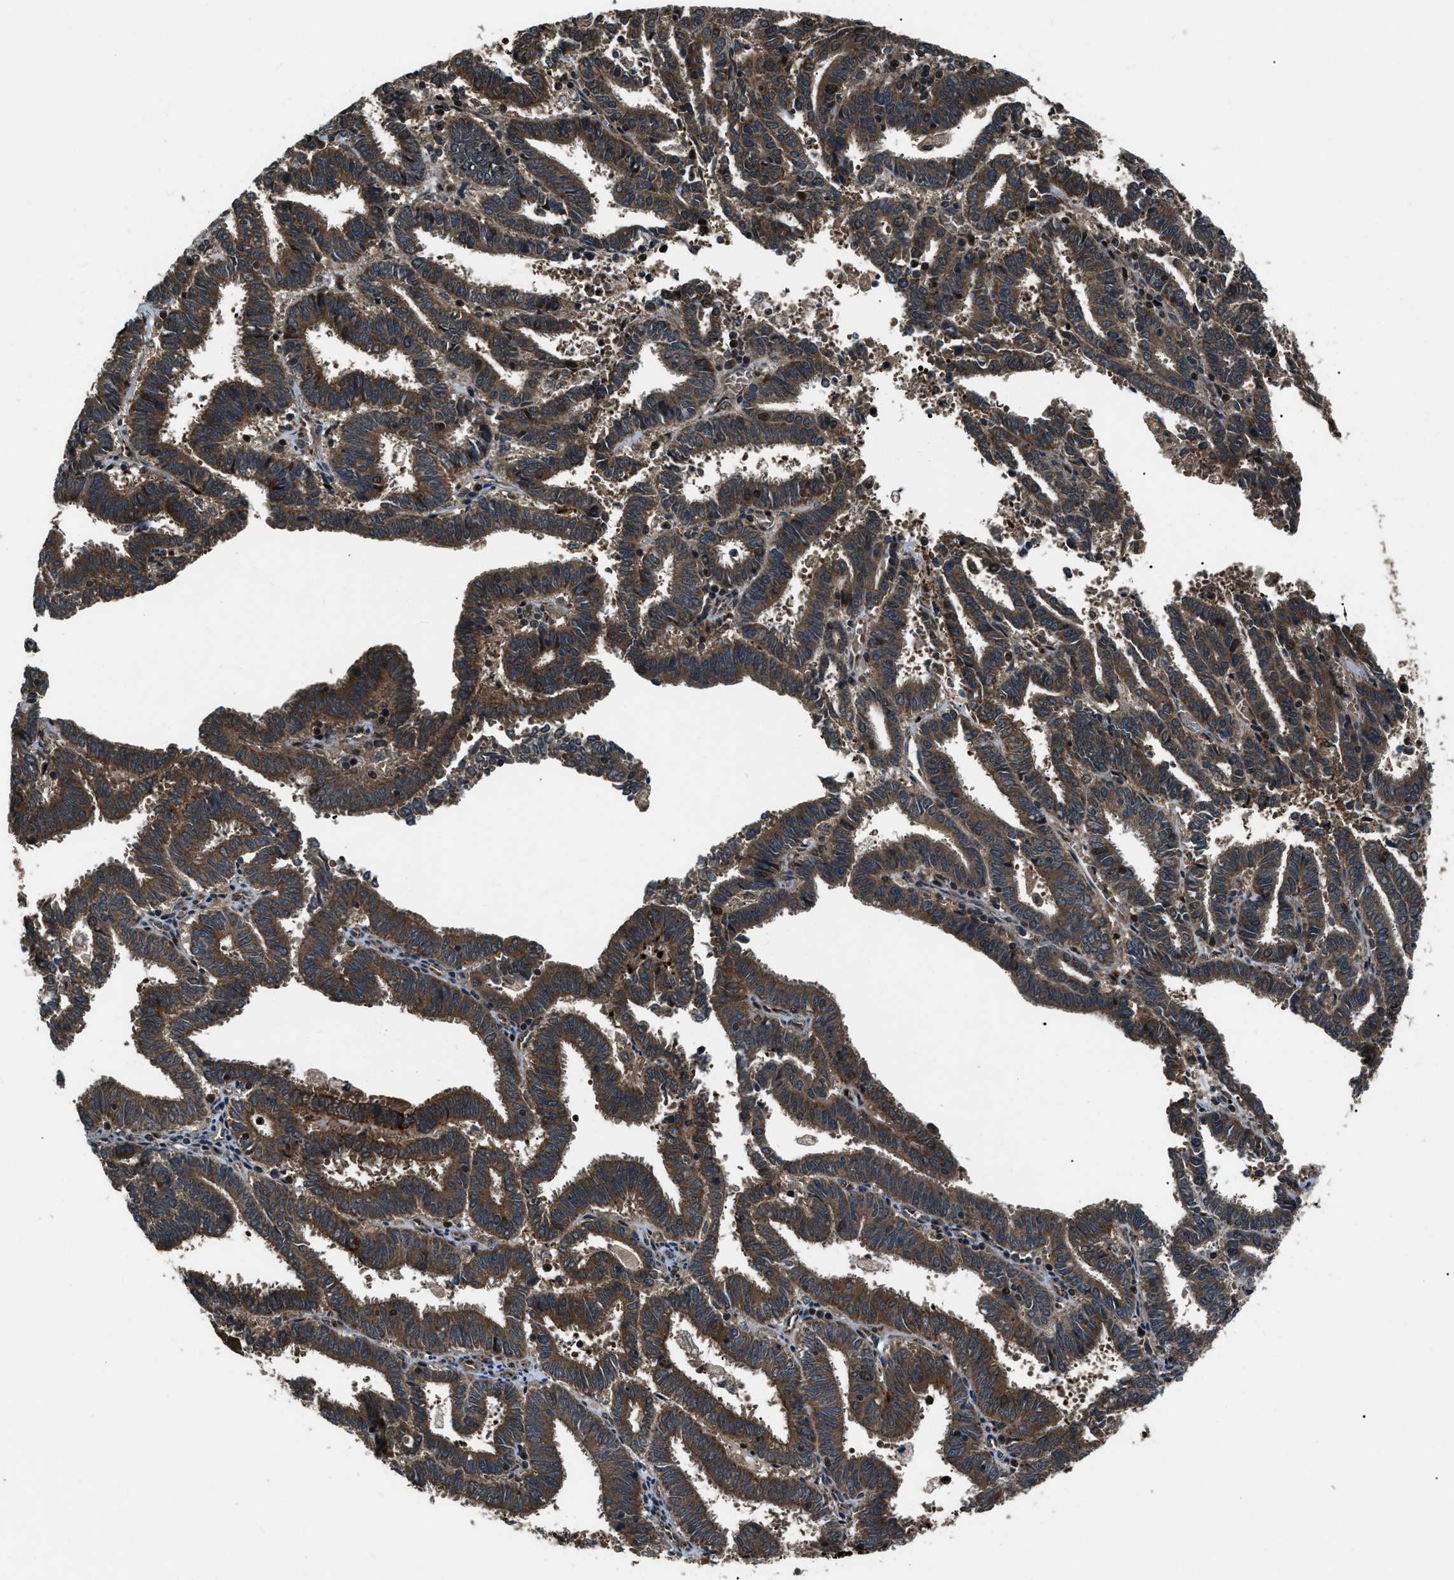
{"staining": {"intensity": "strong", "quantity": ">75%", "location": "cytoplasmic/membranous"}, "tissue": "endometrial cancer", "cell_type": "Tumor cells", "image_type": "cancer", "snomed": [{"axis": "morphology", "description": "Adenocarcinoma, NOS"}, {"axis": "topography", "description": "Uterus"}], "caption": "IHC histopathology image of human endometrial adenocarcinoma stained for a protein (brown), which displays high levels of strong cytoplasmic/membranous expression in approximately >75% of tumor cells.", "gene": "IRAK4", "patient": {"sex": "female", "age": 83}}